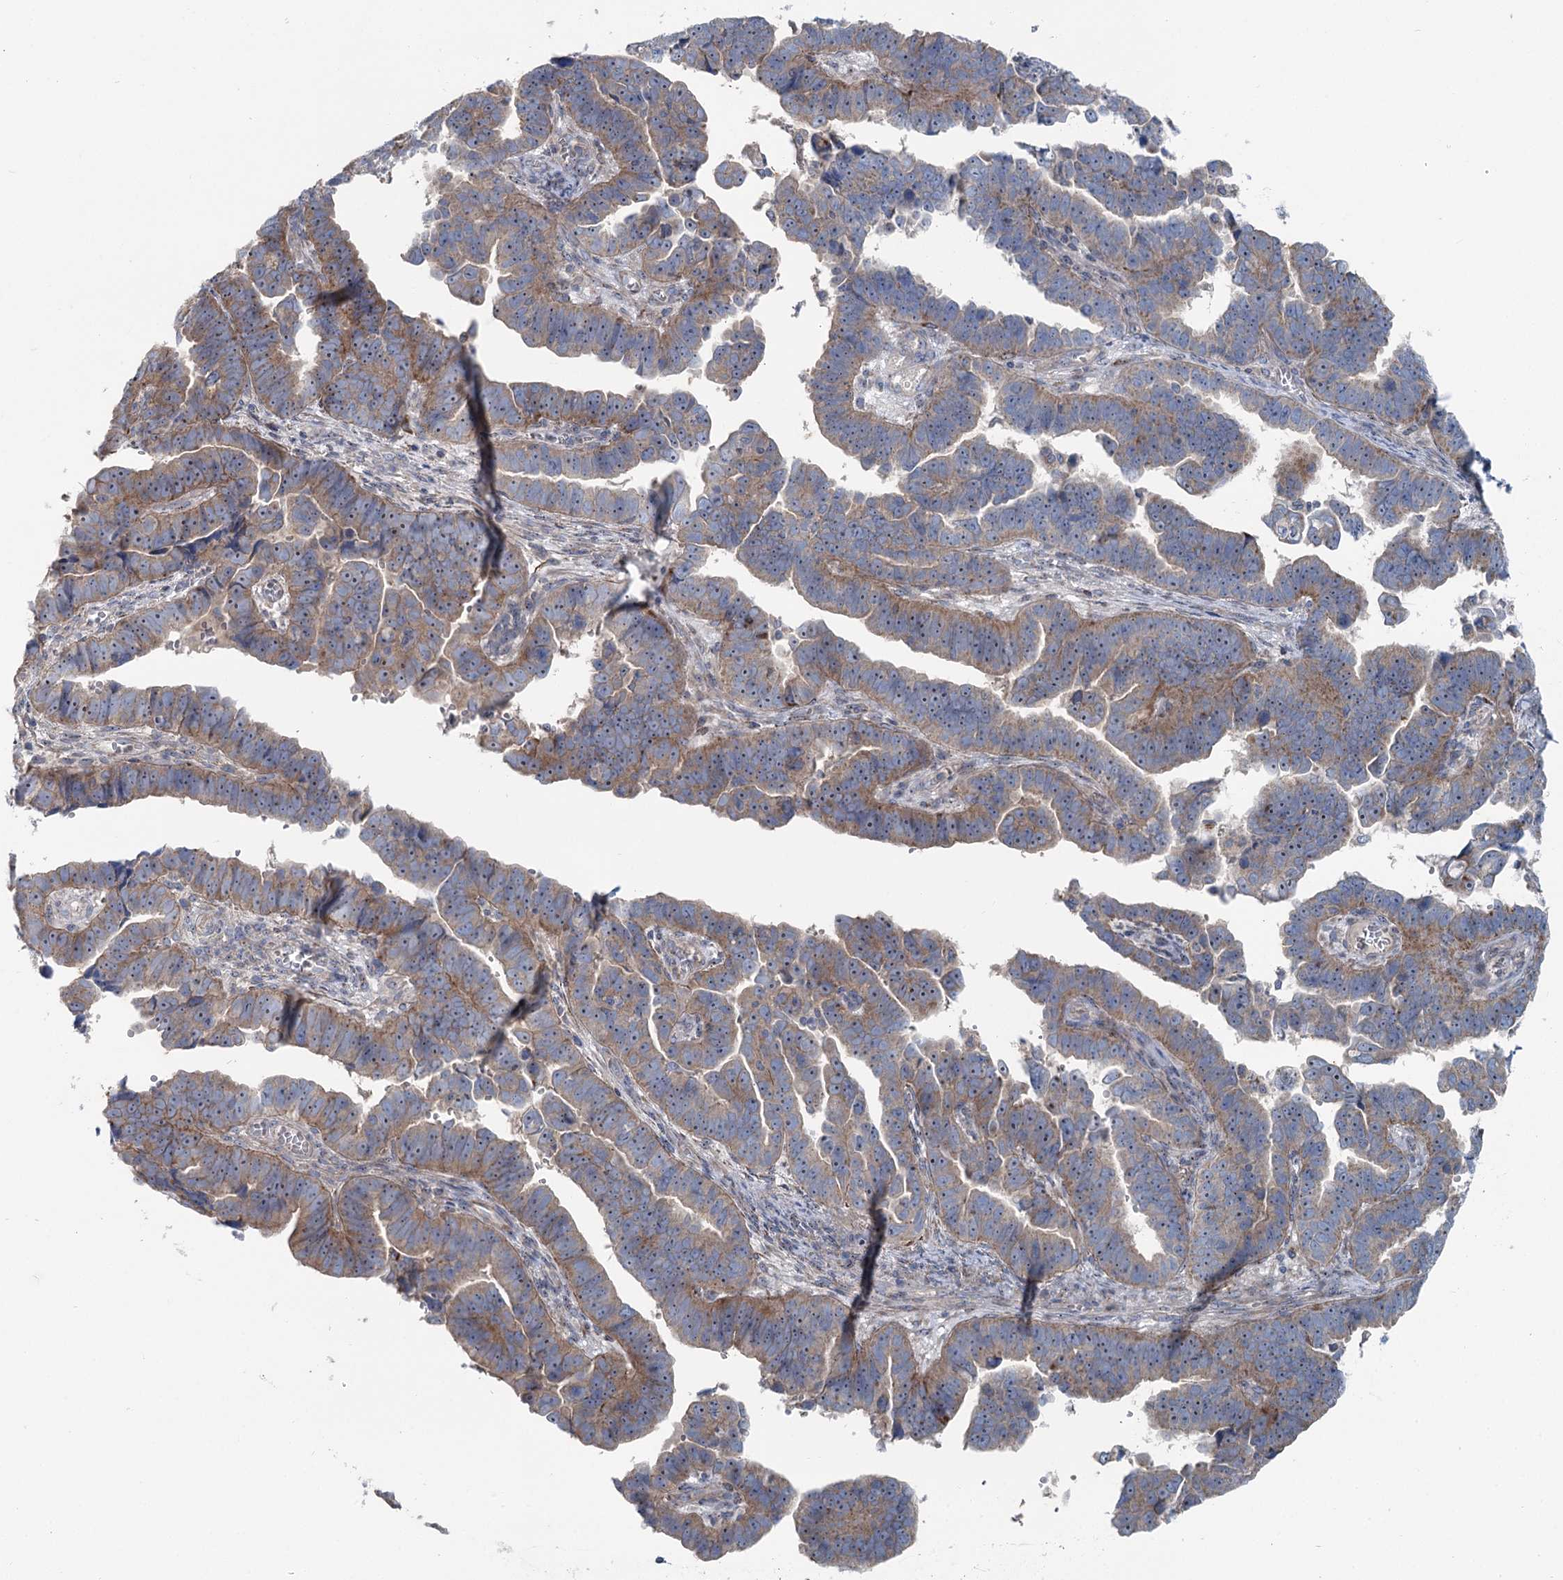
{"staining": {"intensity": "moderate", "quantity": ">75%", "location": "cytoplasmic/membranous"}, "tissue": "endometrial cancer", "cell_type": "Tumor cells", "image_type": "cancer", "snomed": [{"axis": "morphology", "description": "Adenocarcinoma, NOS"}, {"axis": "topography", "description": "Endometrium"}], "caption": "Brown immunohistochemical staining in human endometrial cancer exhibits moderate cytoplasmic/membranous expression in about >75% of tumor cells.", "gene": "MARK2", "patient": {"sex": "female", "age": 75}}